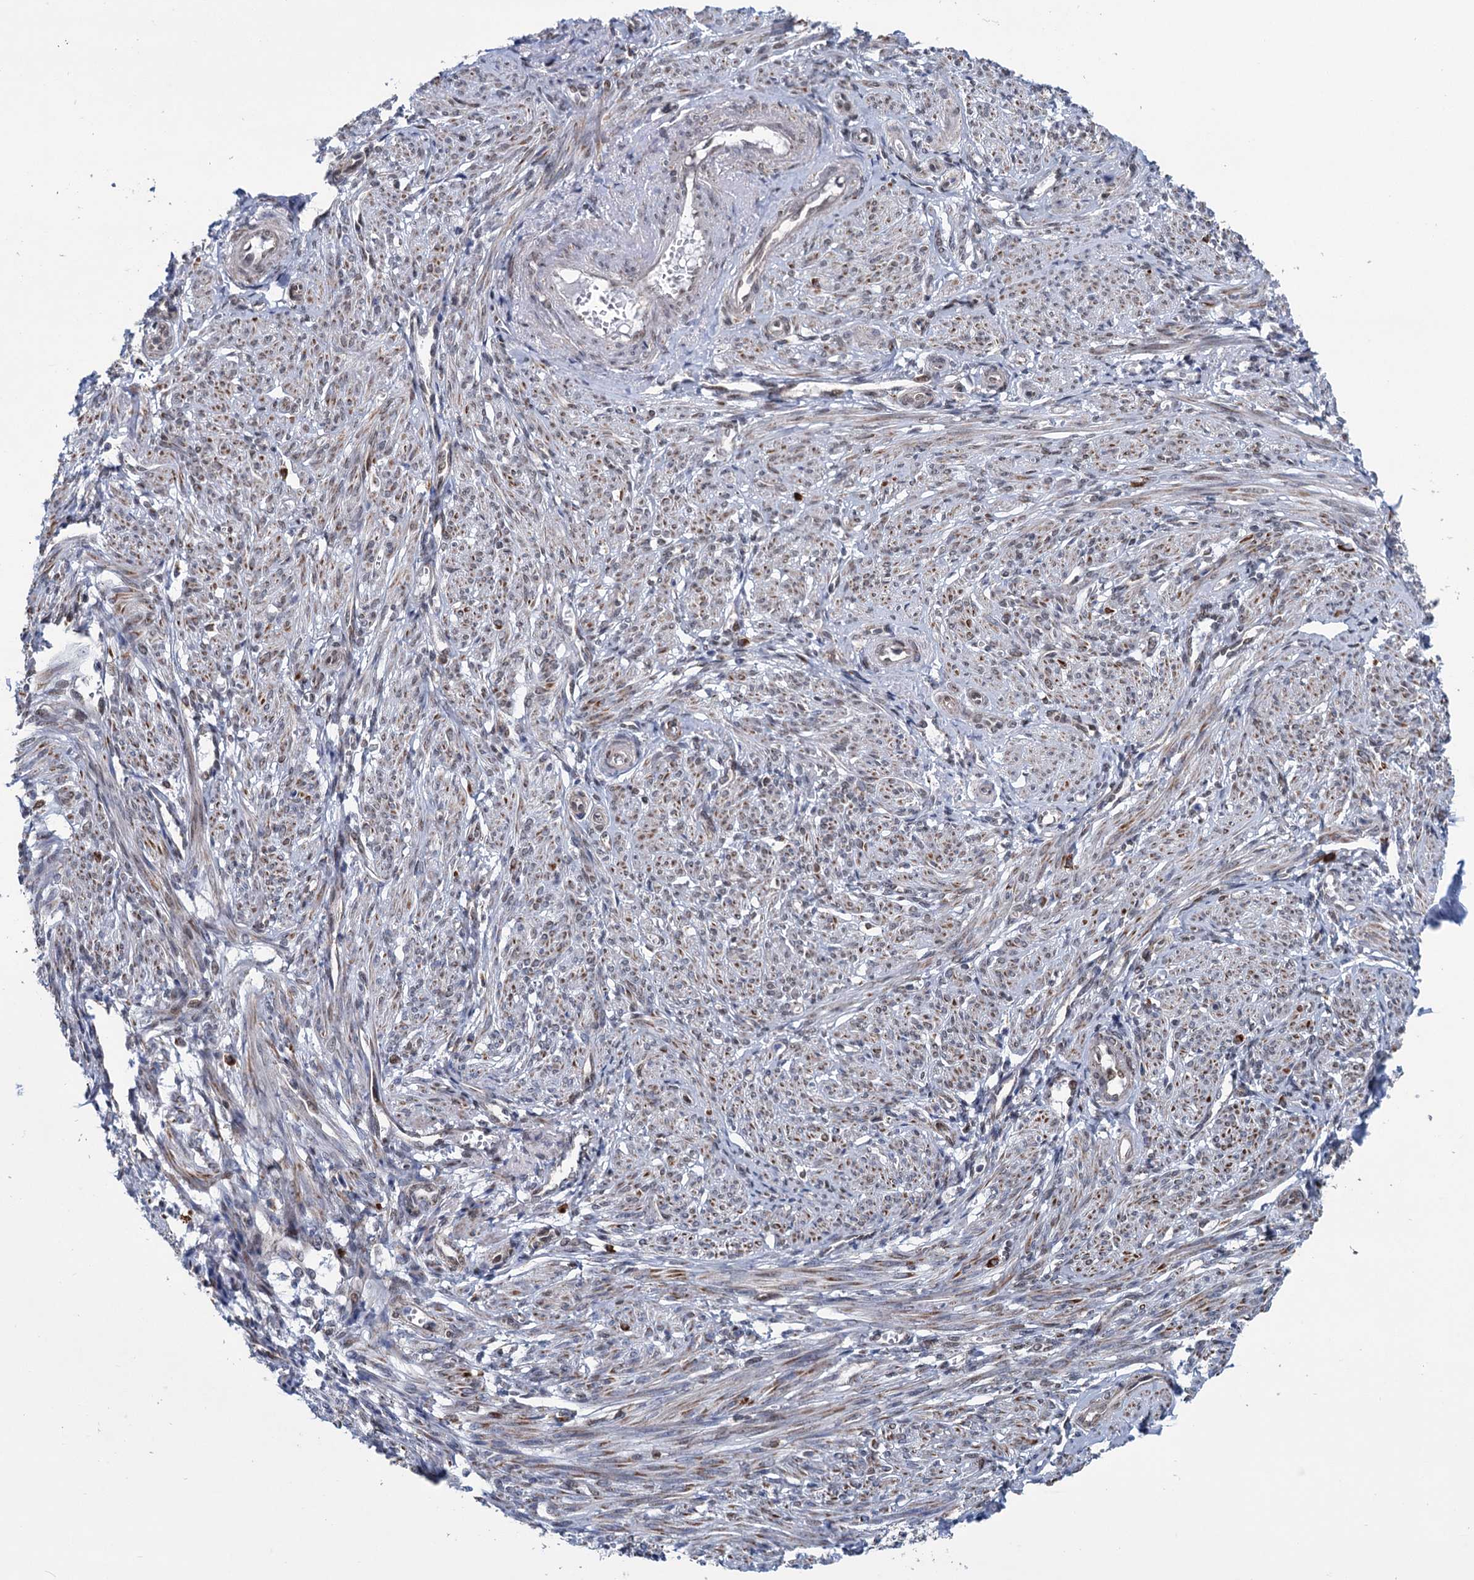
{"staining": {"intensity": "moderate", "quantity": "25%-75%", "location": "cytoplasmic/membranous"}, "tissue": "smooth muscle", "cell_type": "Smooth muscle cells", "image_type": "normal", "snomed": [{"axis": "morphology", "description": "Normal tissue, NOS"}, {"axis": "topography", "description": "Smooth muscle"}], "caption": "Immunohistochemistry (IHC) micrograph of unremarkable smooth muscle stained for a protein (brown), which reveals medium levels of moderate cytoplasmic/membranous expression in about 25%-75% of smooth muscle cells.", "gene": "MORN3", "patient": {"sex": "female", "age": 39}}